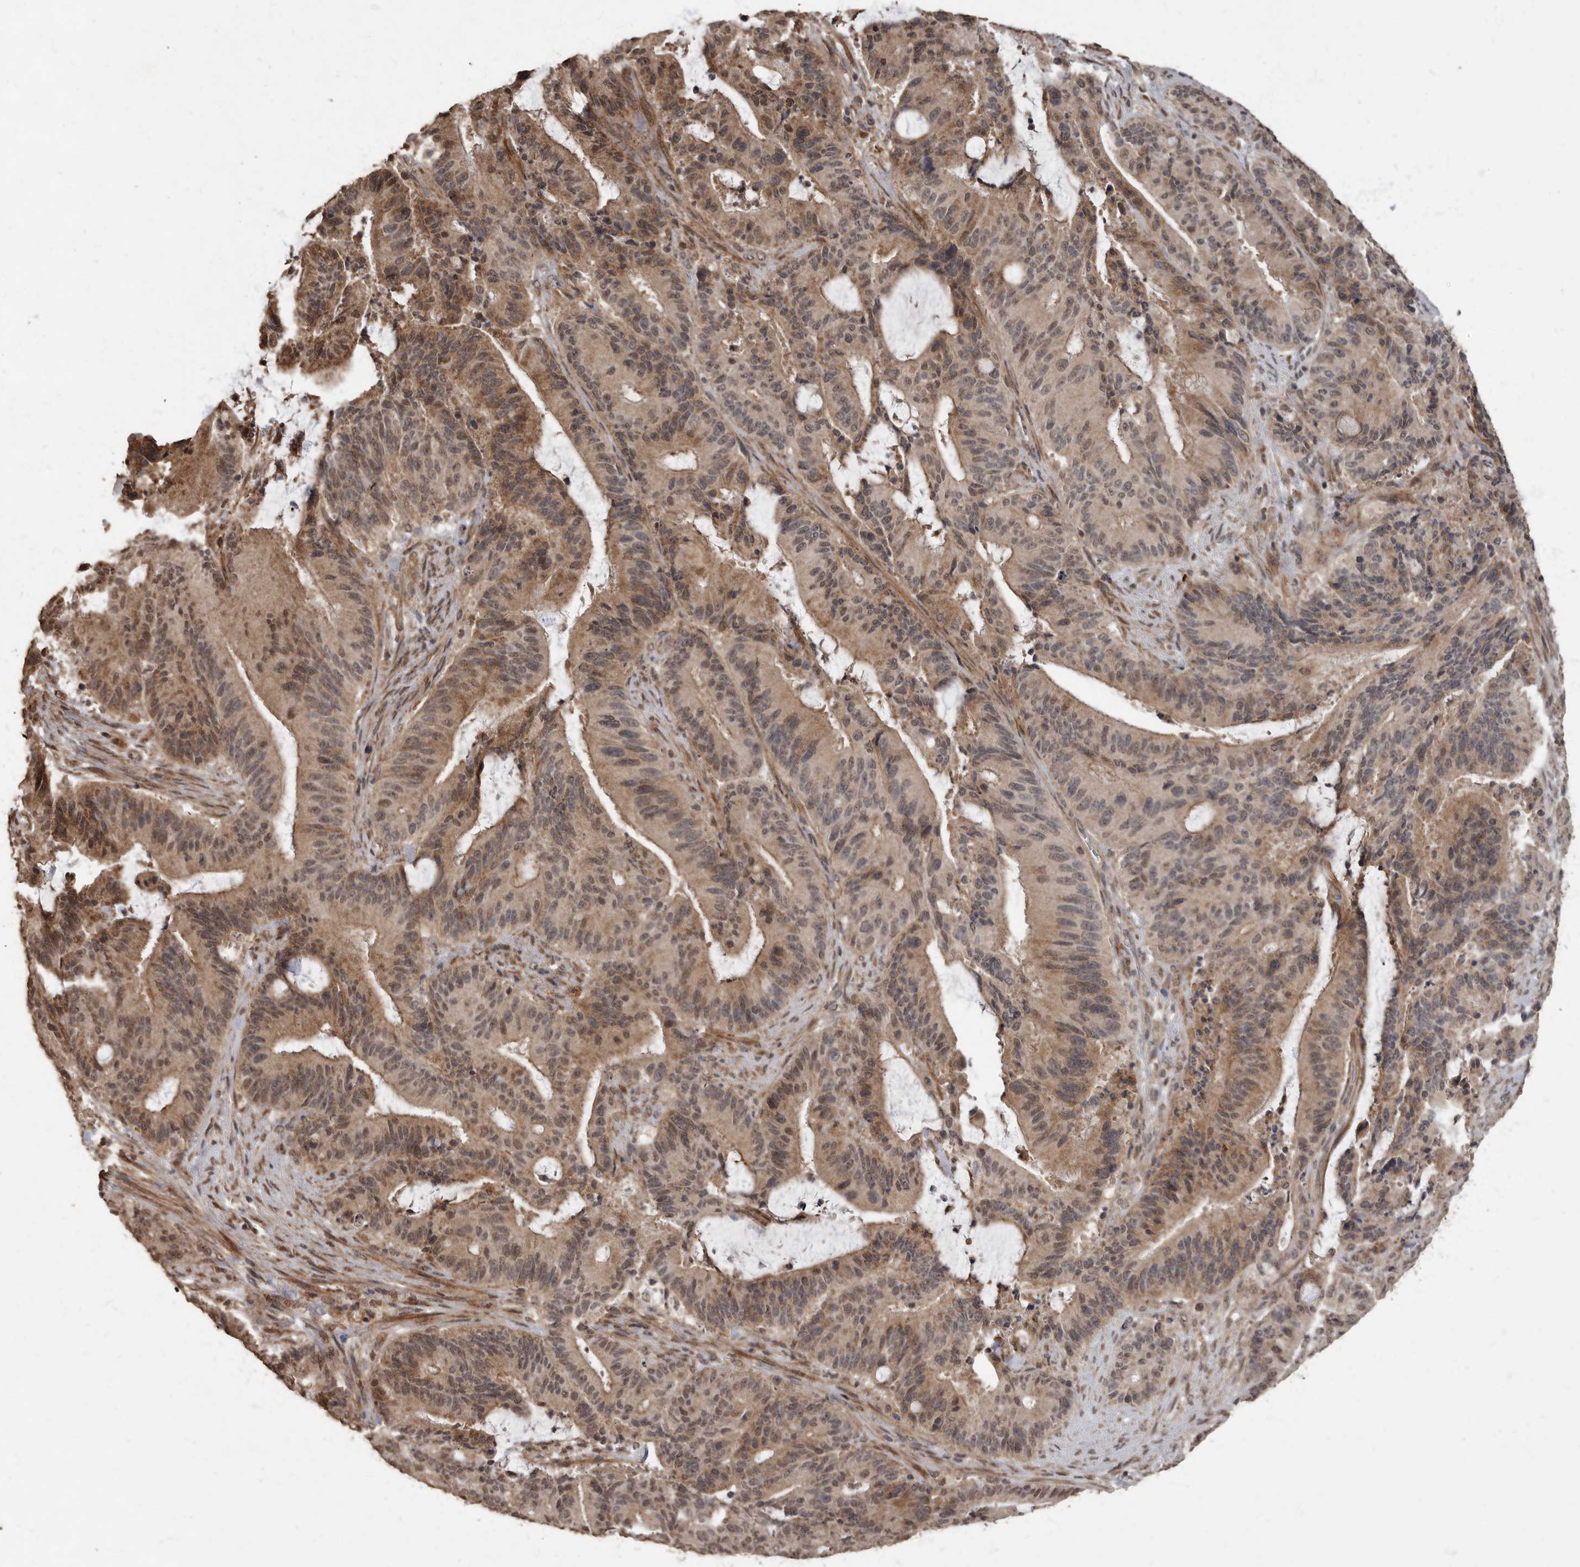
{"staining": {"intensity": "moderate", "quantity": ">75%", "location": "cytoplasmic/membranous"}, "tissue": "liver cancer", "cell_type": "Tumor cells", "image_type": "cancer", "snomed": [{"axis": "morphology", "description": "Normal tissue, NOS"}, {"axis": "morphology", "description": "Cholangiocarcinoma"}, {"axis": "topography", "description": "Liver"}, {"axis": "topography", "description": "Peripheral nerve tissue"}], "caption": "Immunohistochemical staining of liver cholangiocarcinoma demonstrates medium levels of moderate cytoplasmic/membranous staining in approximately >75% of tumor cells.", "gene": "MAFG", "patient": {"sex": "female", "age": 73}}